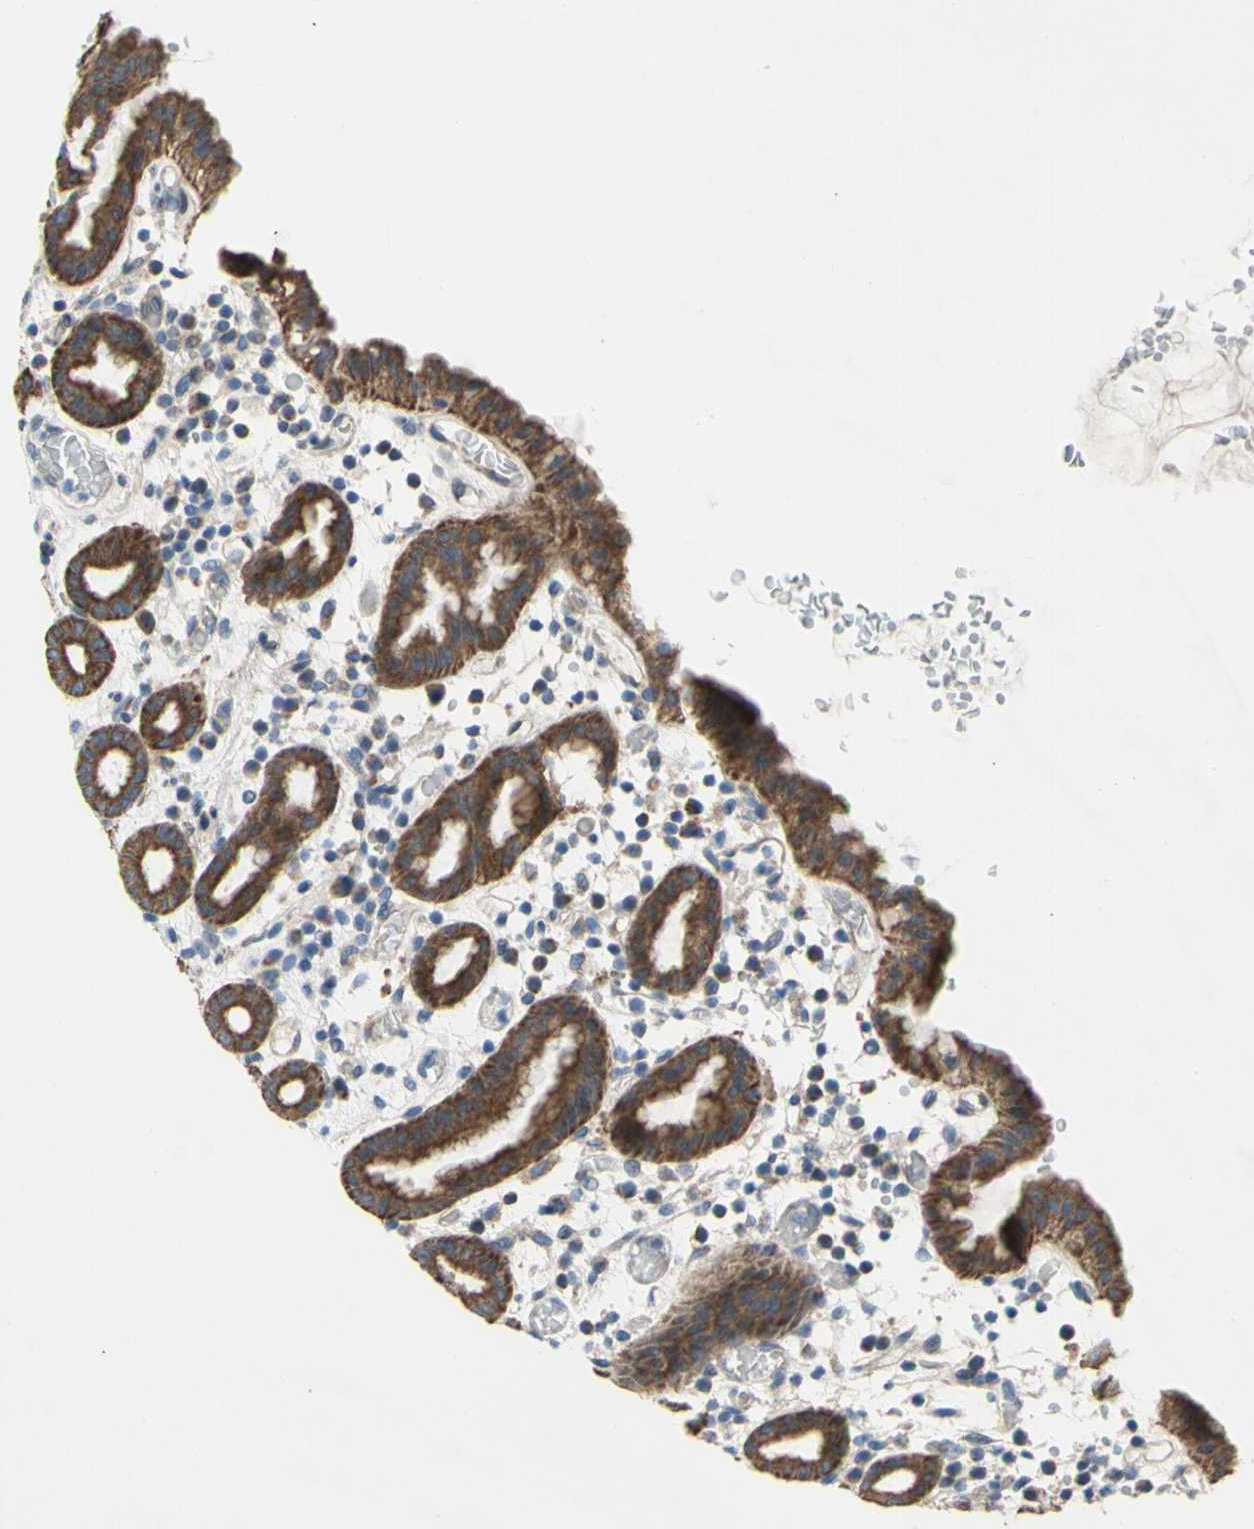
{"staining": {"intensity": "strong", "quantity": ">75%", "location": "cytoplasmic/membranous"}, "tissue": "stomach", "cell_type": "Glandular cells", "image_type": "normal", "snomed": [{"axis": "morphology", "description": "Normal tissue, NOS"}, {"axis": "topography", "description": "Stomach, upper"}], "caption": "Strong cytoplasmic/membranous positivity is present in about >75% of glandular cells in unremarkable stomach. (DAB IHC, brown staining for protein, blue staining for nuclei).", "gene": "GRAMD2B", "patient": {"sex": "male", "age": 68}}